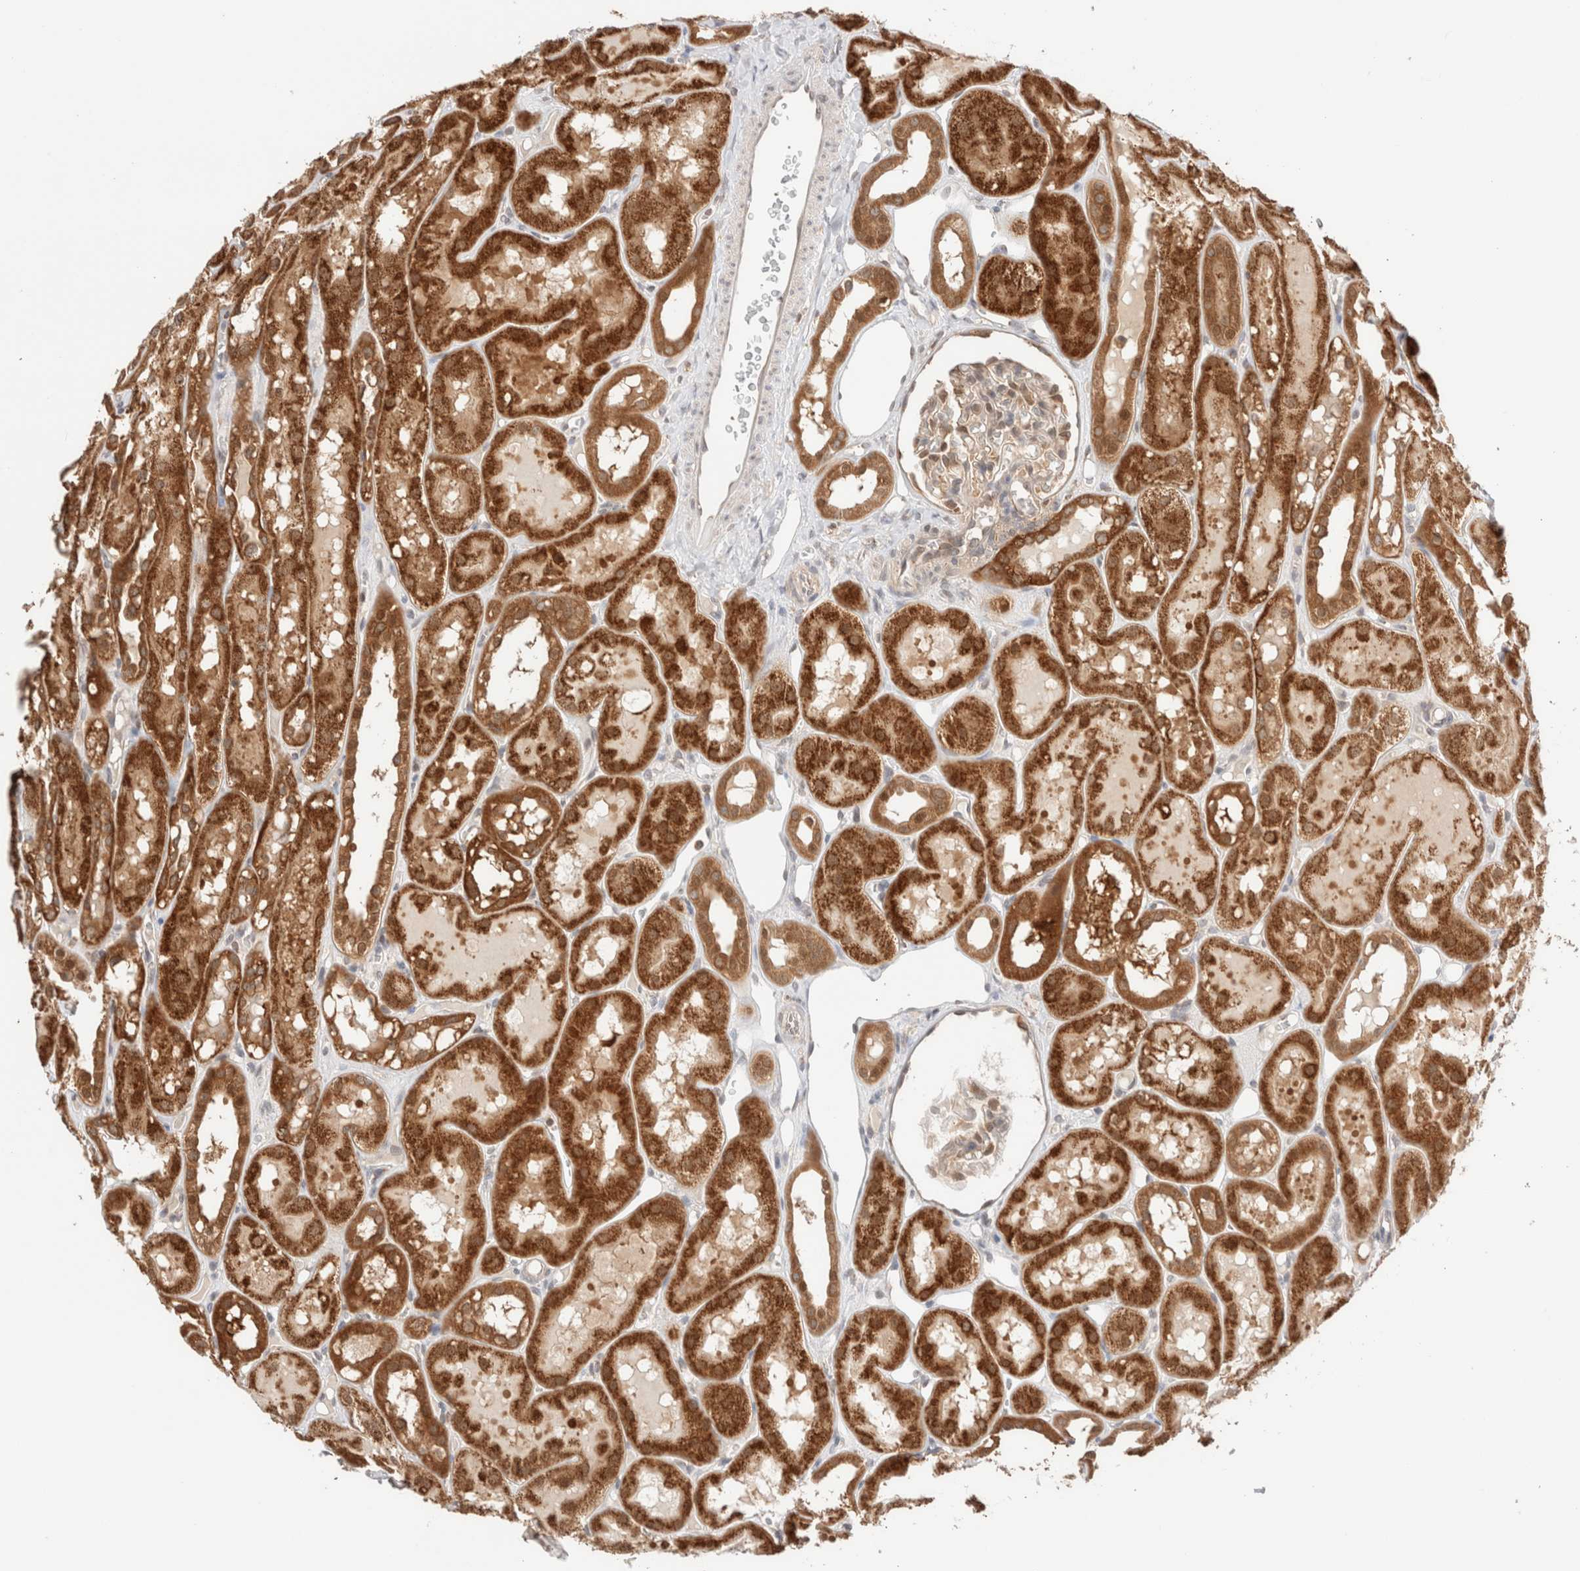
{"staining": {"intensity": "weak", "quantity": ">75%", "location": "cytoplasmic/membranous"}, "tissue": "kidney", "cell_type": "Cells in glomeruli", "image_type": "normal", "snomed": [{"axis": "morphology", "description": "Normal tissue, NOS"}, {"axis": "topography", "description": "Kidney"}, {"axis": "topography", "description": "Urinary bladder"}], "caption": "Kidney stained with immunohistochemistry displays weak cytoplasmic/membranous expression in approximately >75% of cells in glomeruli.", "gene": "XKR4", "patient": {"sex": "male", "age": 16}}